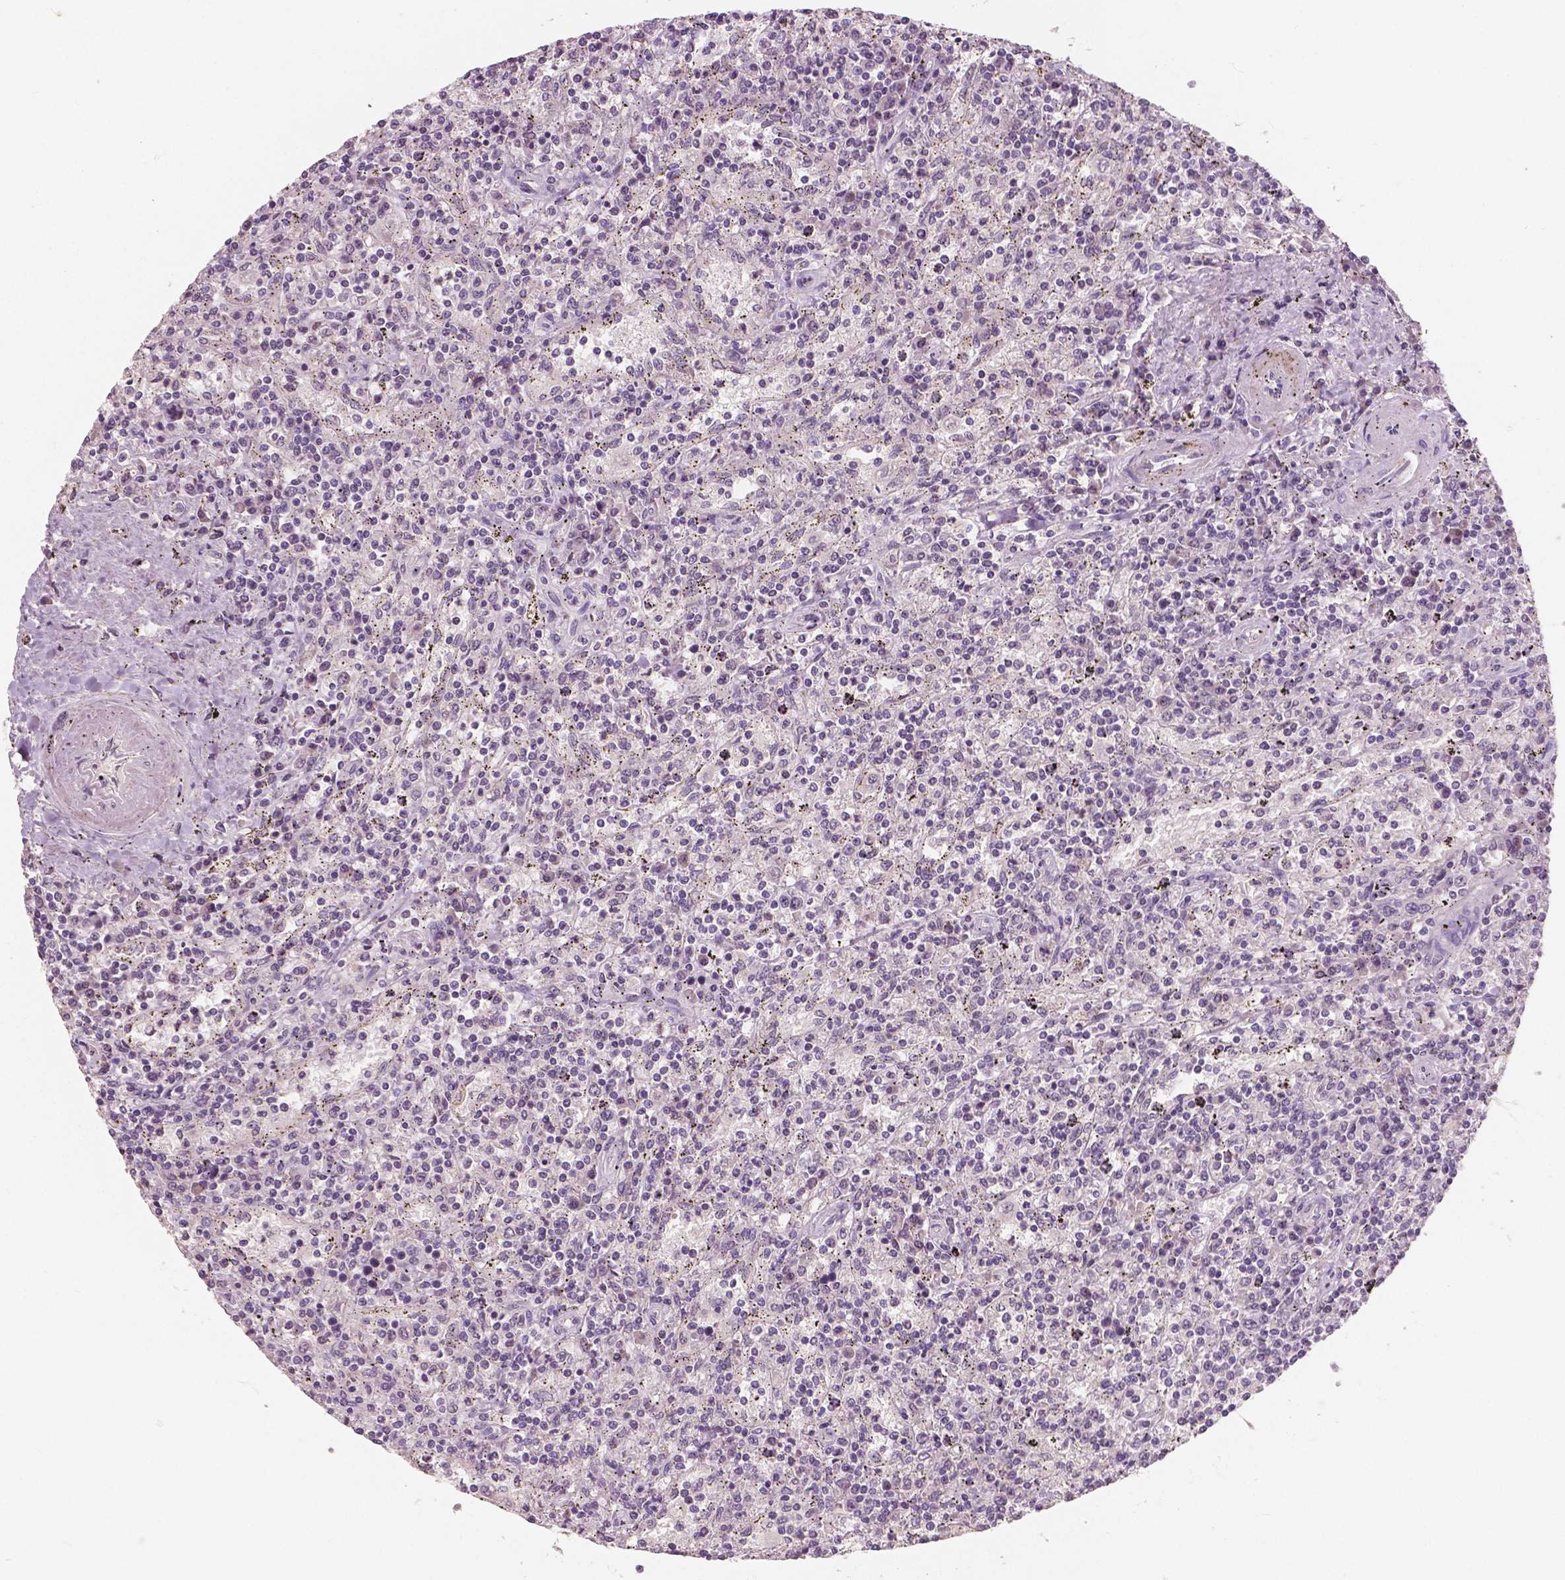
{"staining": {"intensity": "negative", "quantity": "none", "location": "none"}, "tissue": "lymphoma", "cell_type": "Tumor cells", "image_type": "cancer", "snomed": [{"axis": "morphology", "description": "Malignant lymphoma, non-Hodgkin's type, Low grade"}, {"axis": "topography", "description": "Spleen"}], "caption": "Tumor cells show no significant protein expression in malignant lymphoma, non-Hodgkin's type (low-grade).", "gene": "RNASE7", "patient": {"sex": "male", "age": 62}}